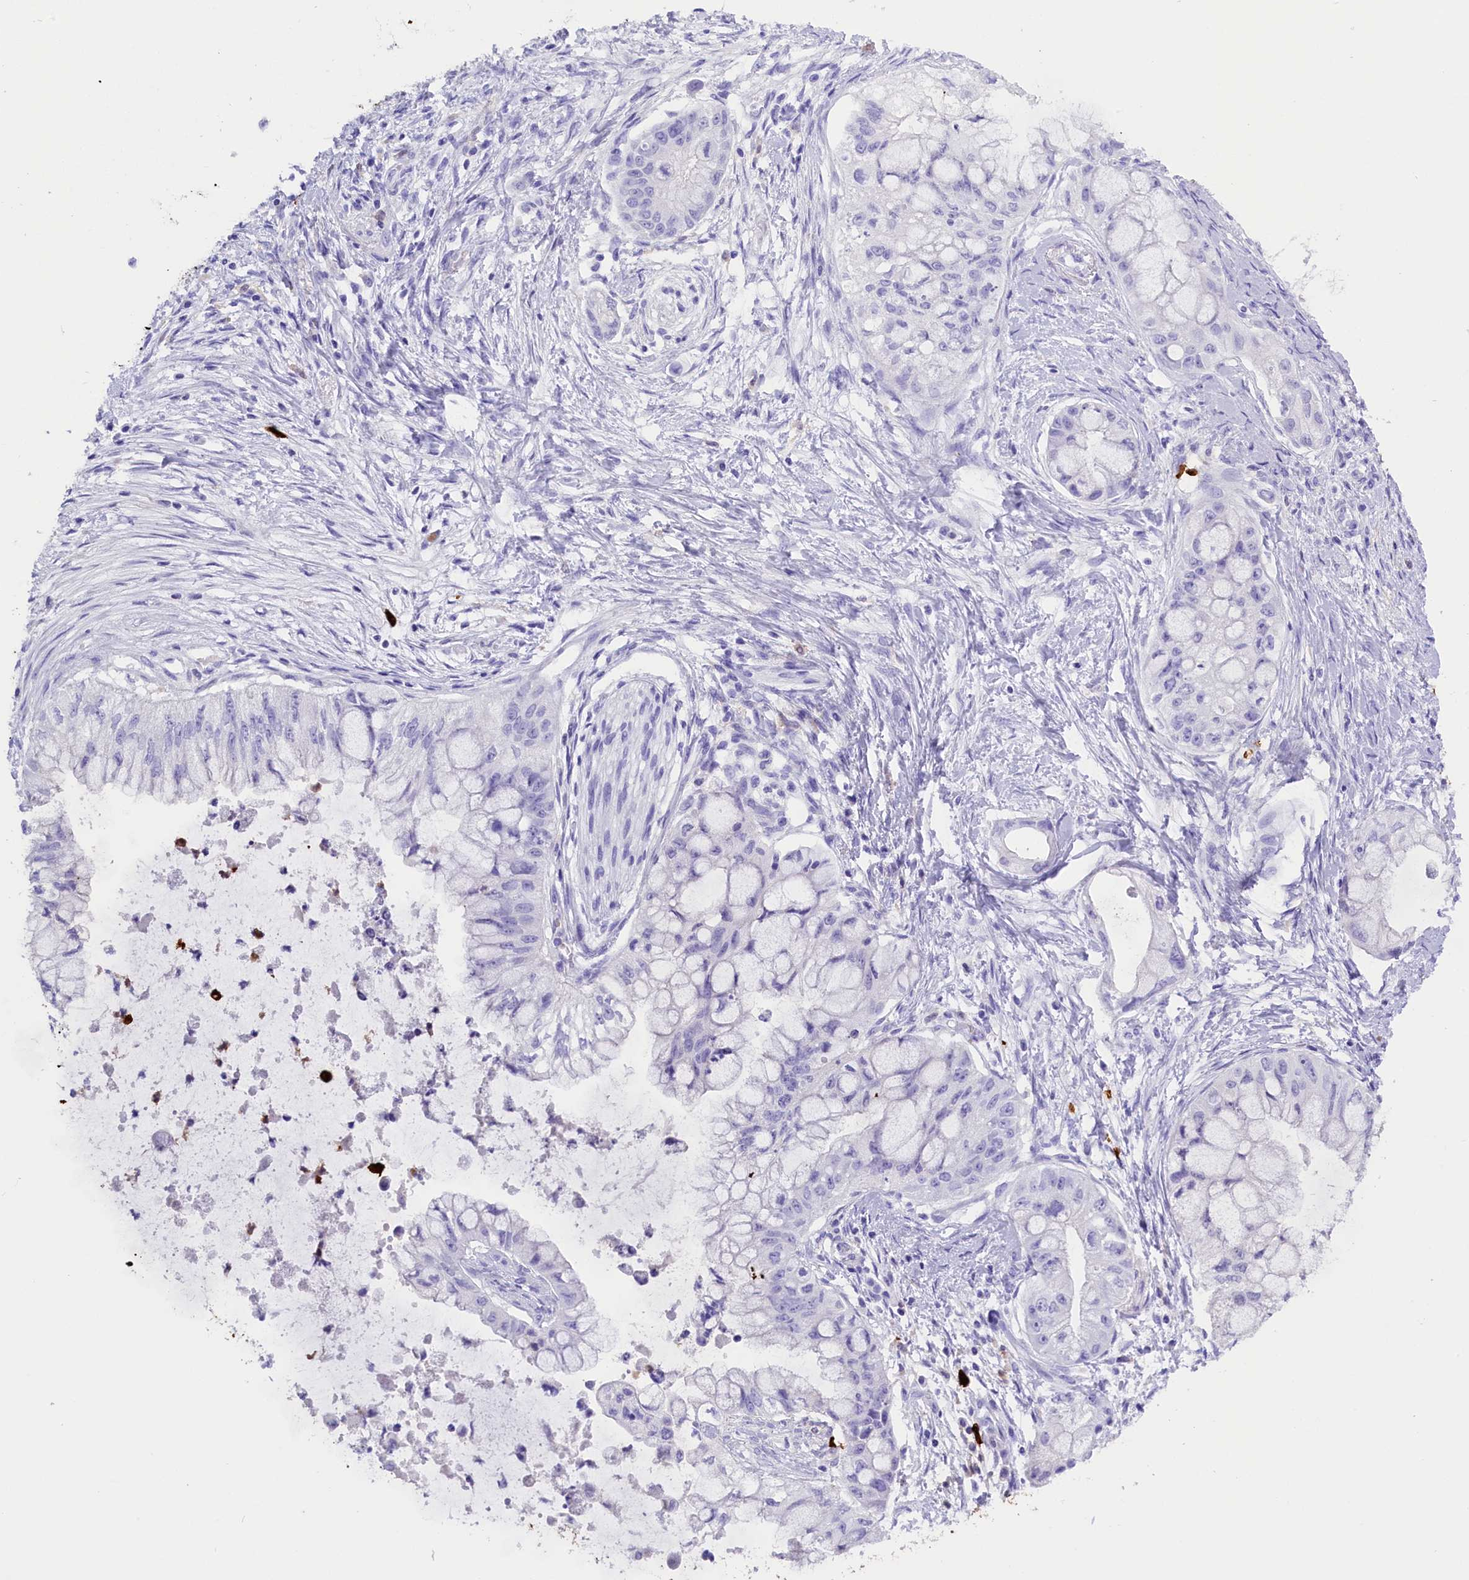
{"staining": {"intensity": "negative", "quantity": "none", "location": "none"}, "tissue": "pancreatic cancer", "cell_type": "Tumor cells", "image_type": "cancer", "snomed": [{"axis": "morphology", "description": "Adenocarcinoma, NOS"}, {"axis": "topography", "description": "Pancreas"}], "caption": "Pancreatic cancer was stained to show a protein in brown. There is no significant expression in tumor cells.", "gene": "CLC", "patient": {"sex": "male", "age": 48}}